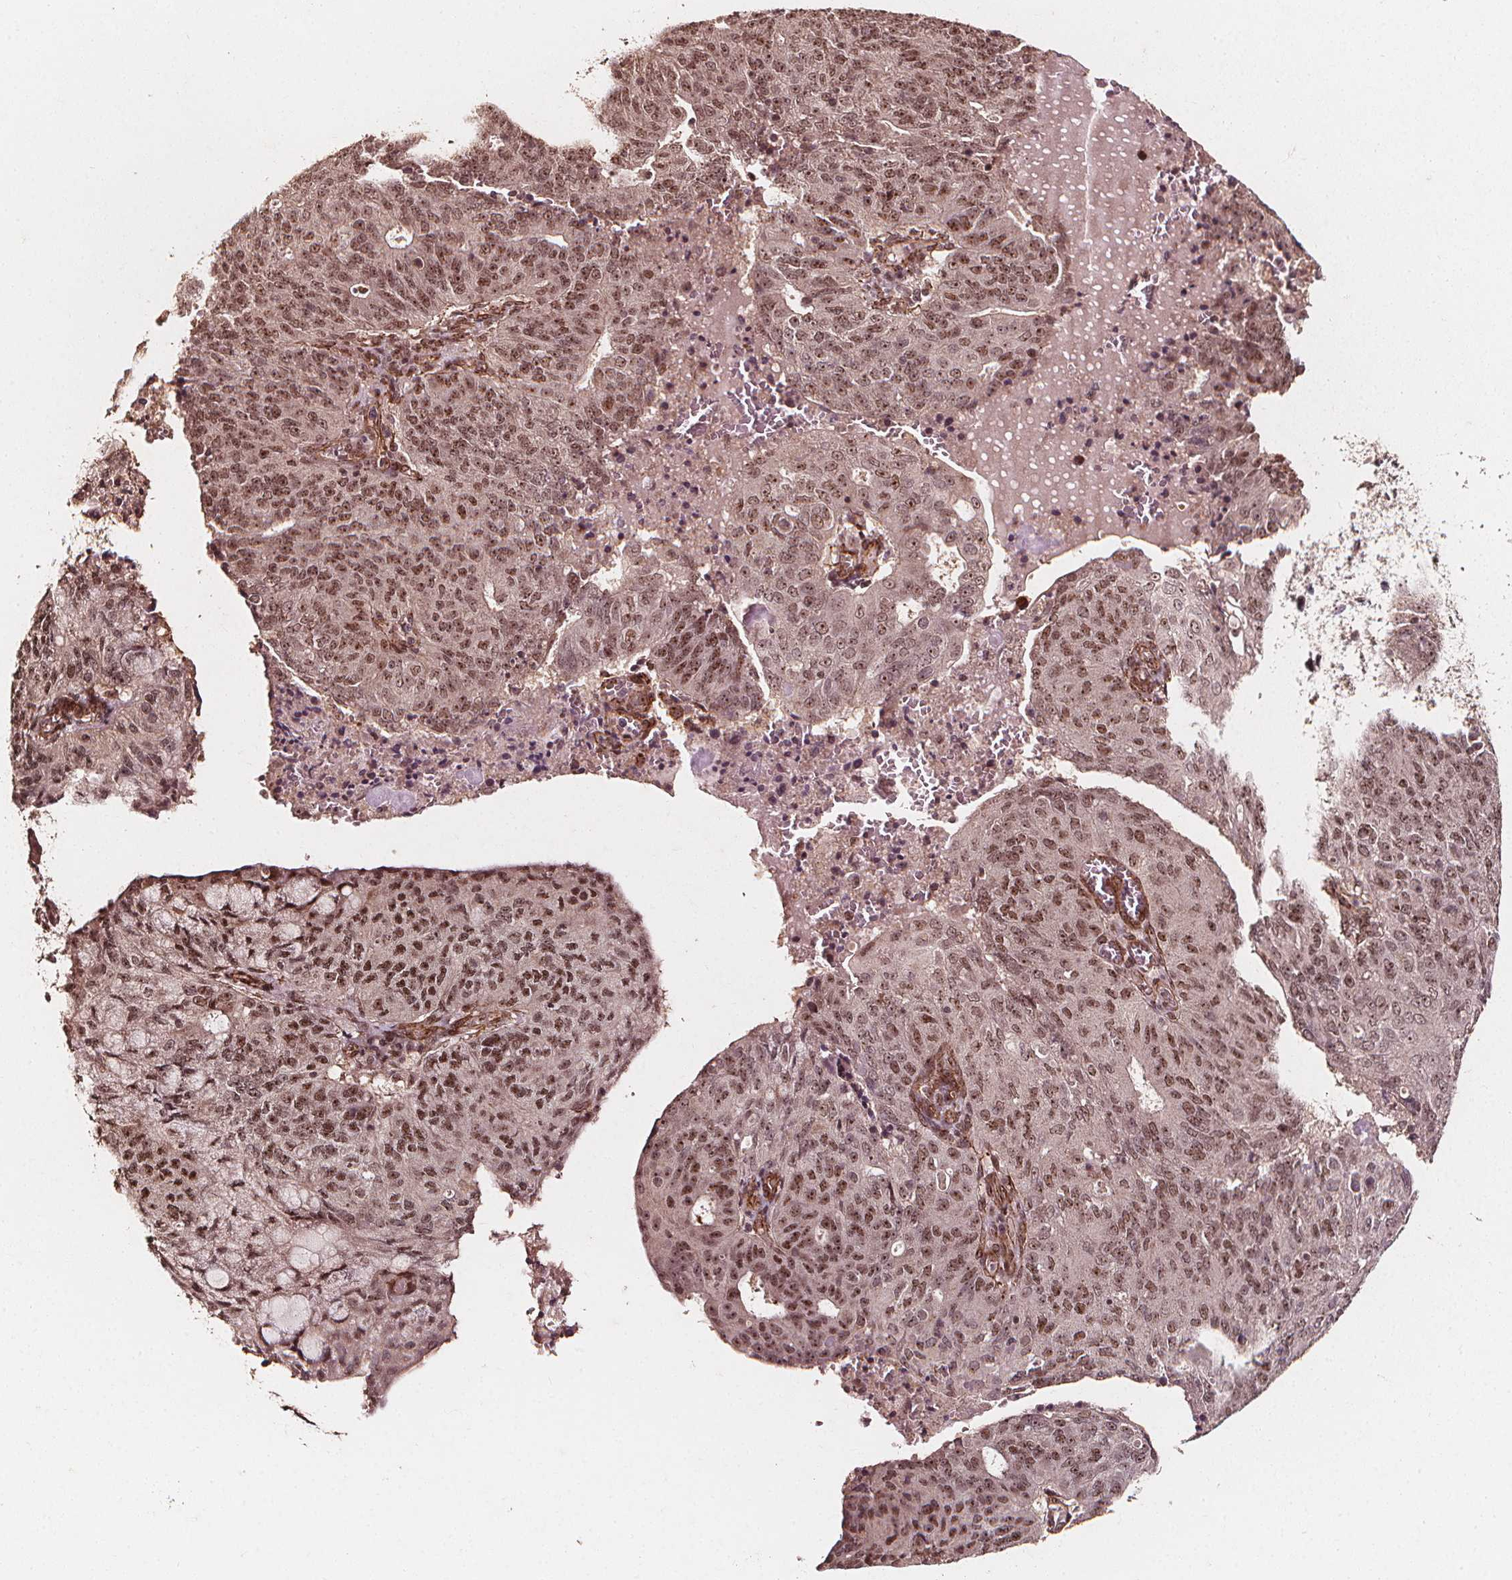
{"staining": {"intensity": "moderate", "quantity": ">75%", "location": "nuclear"}, "tissue": "endometrial cancer", "cell_type": "Tumor cells", "image_type": "cancer", "snomed": [{"axis": "morphology", "description": "Adenocarcinoma, NOS"}, {"axis": "topography", "description": "Endometrium"}], "caption": "Immunohistochemical staining of endometrial adenocarcinoma reveals medium levels of moderate nuclear protein staining in about >75% of tumor cells. The staining was performed using DAB (3,3'-diaminobenzidine), with brown indicating positive protein expression. Nuclei are stained blue with hematoxylin.", "gene": "EXOSC9", "patient": {"sex": "female", "age": 82}}